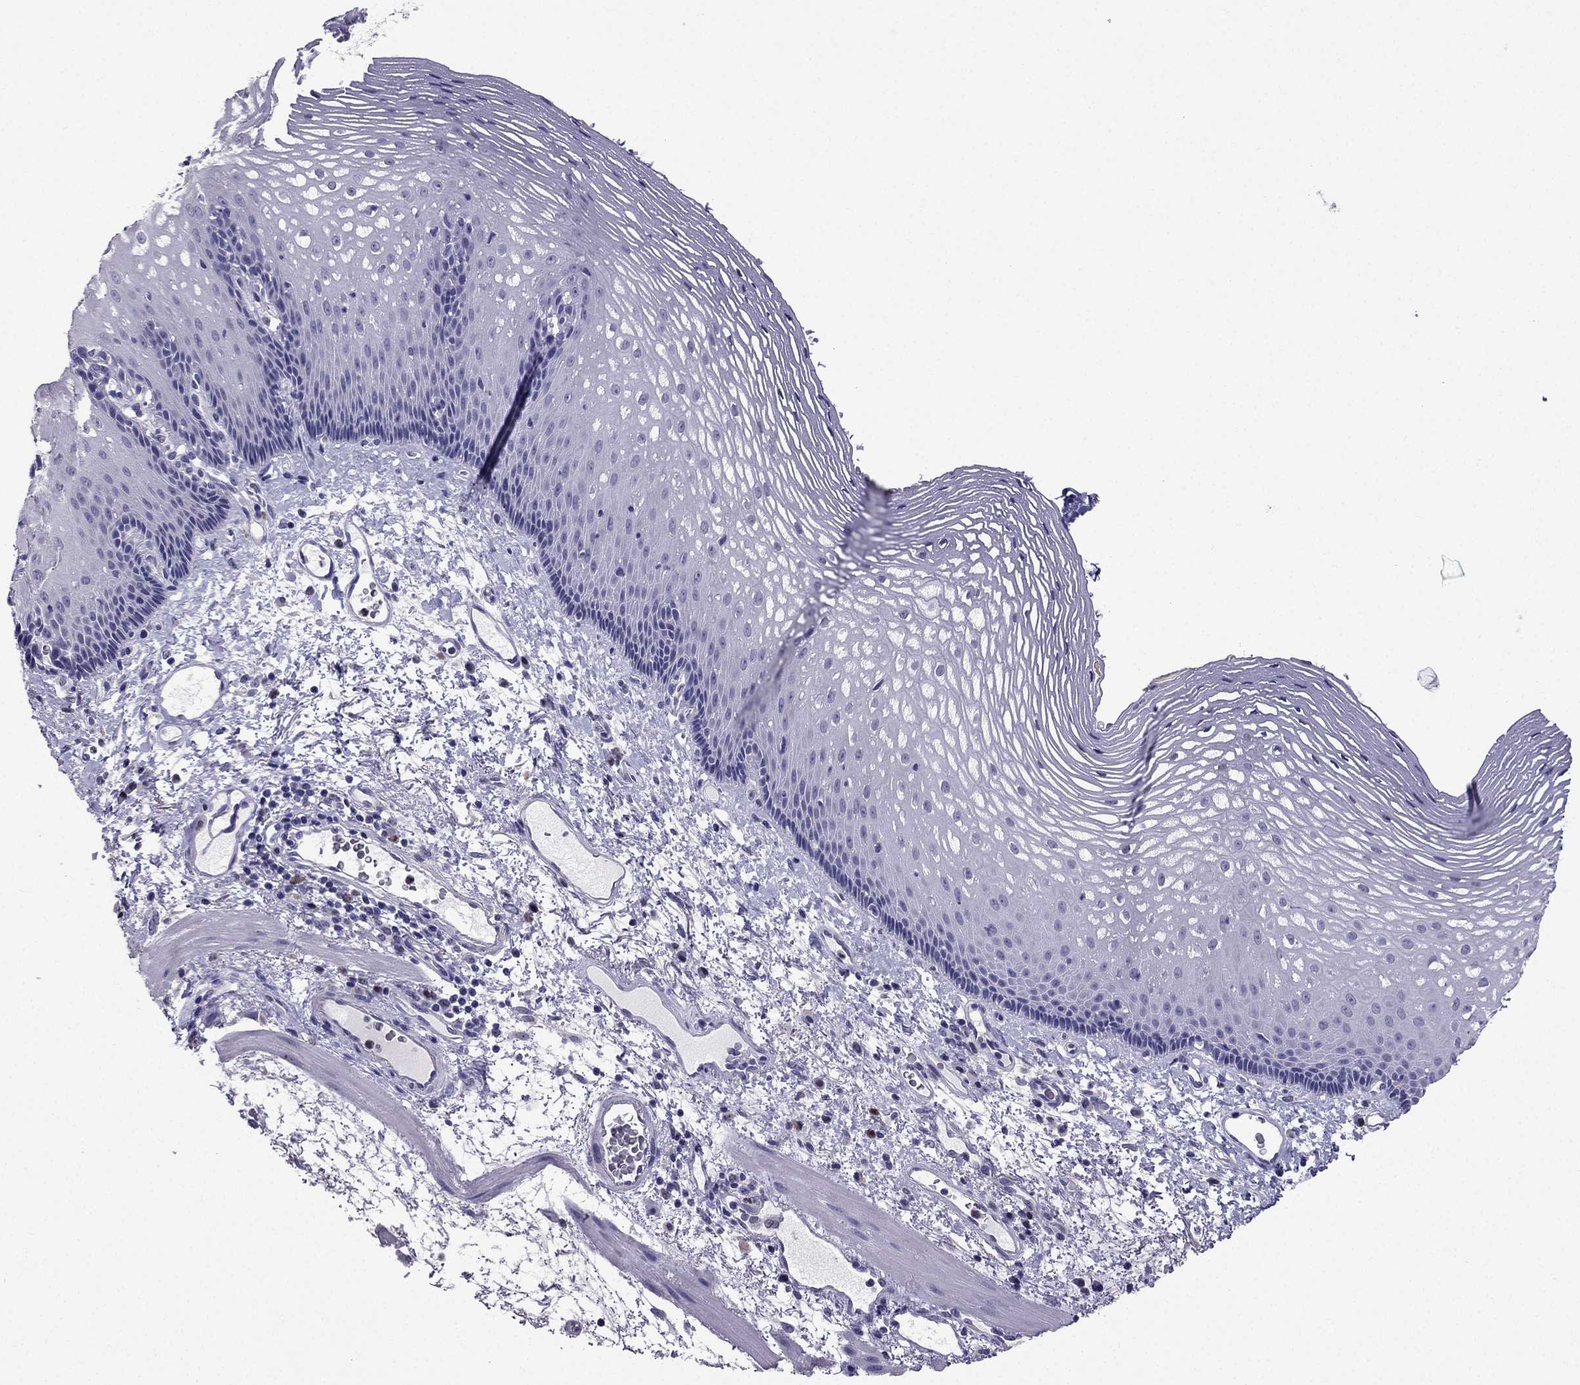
{"staining": {"intensity": "negative", "quantity": "none", "location": "none"}, "tissue": "esophagus", "cell_type": "Squamous epithelial cells", "image_type": "normal", "snomed": [{"axis": "morphology", "description": "Normal tissue, NOS"}, {"axis": "topography", "description": "Esophagus"}], "caption": "Unremarkable esophagus was stained to show a protein in brown. There is no significant staining in squamous epithelial cells. (Brightfield microscopy of DAB immunohistochemistry at high magnification).", "gene": "ARID3A", "patient": {"sex": "male", "age": 76}}